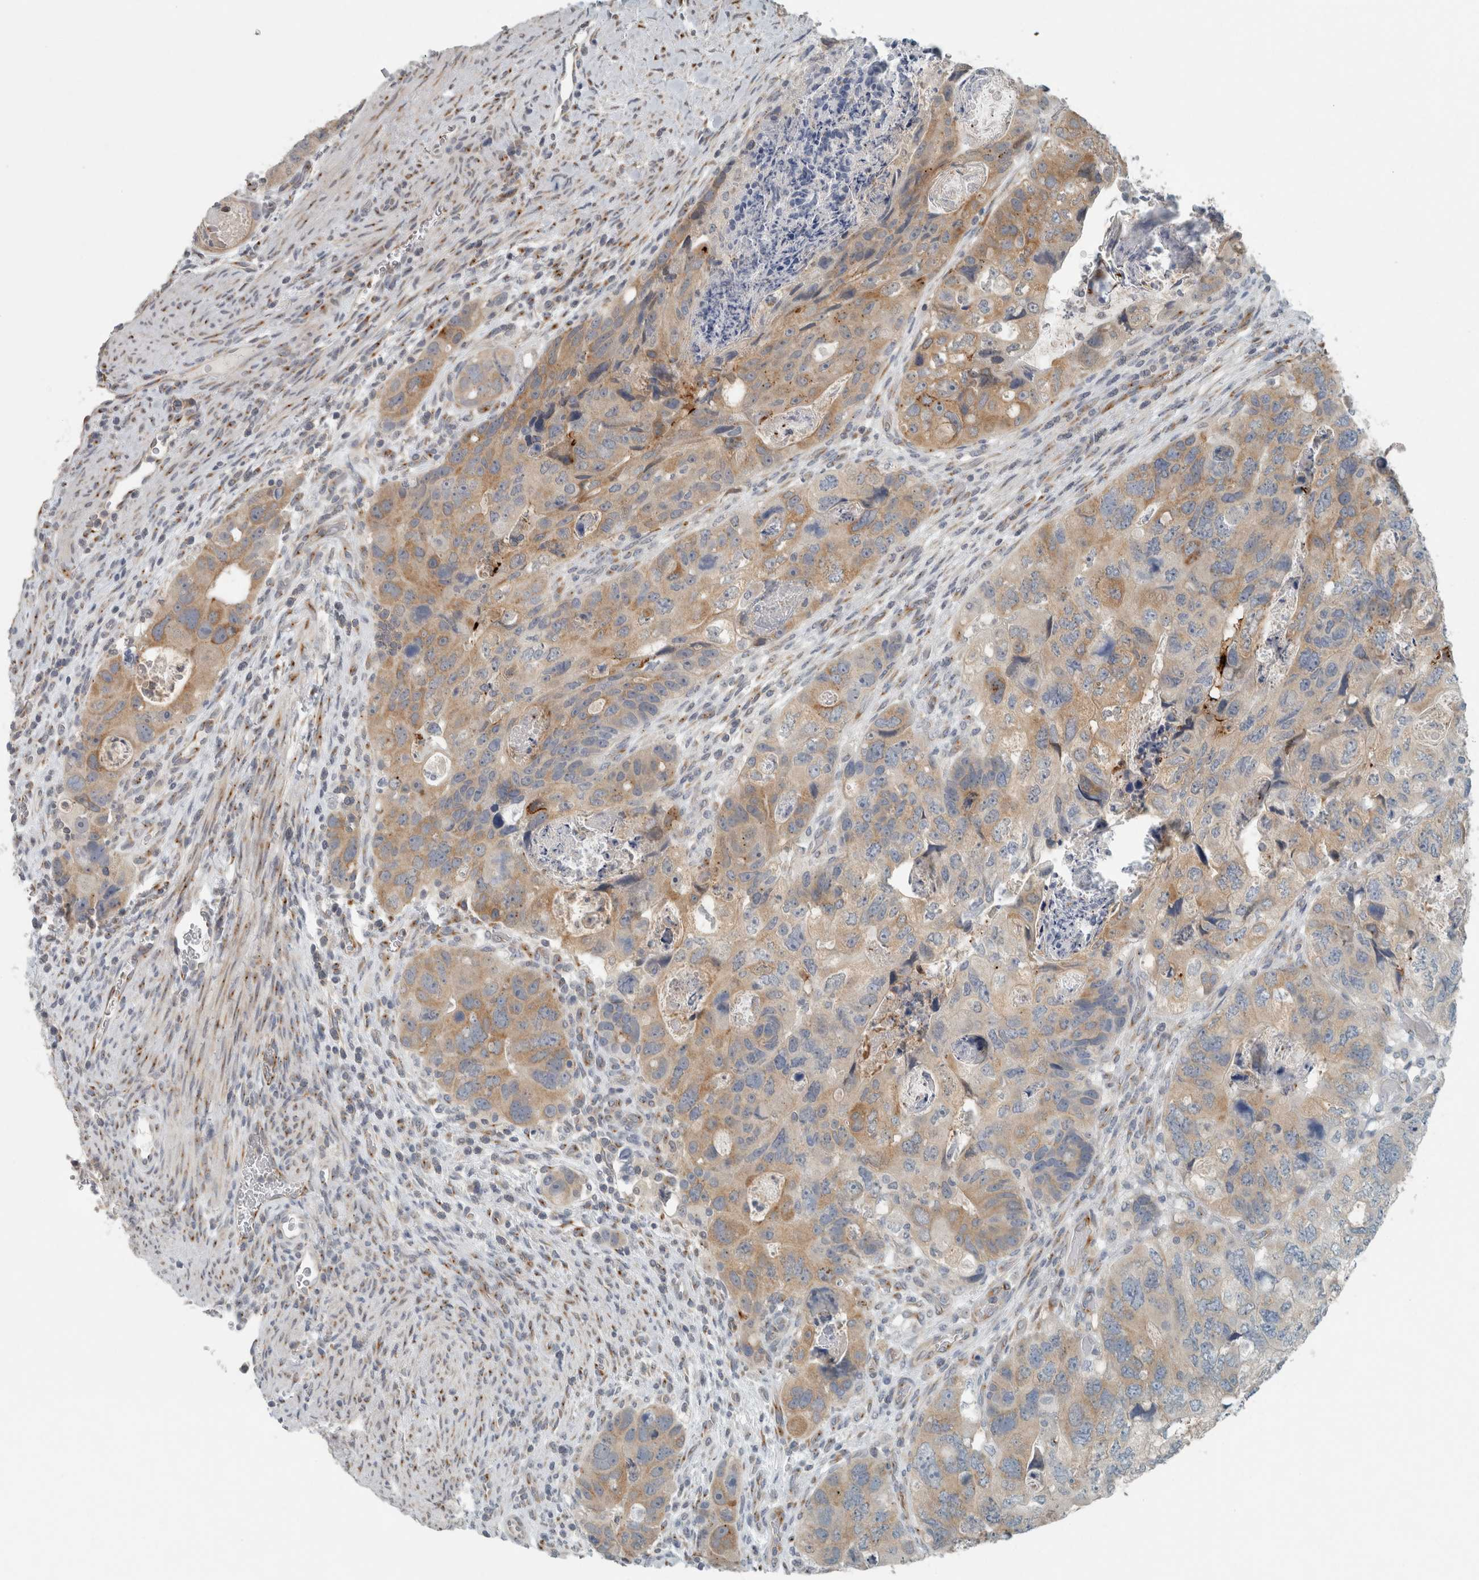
{"staining": {"intensity": "moderate", "quantity": ">75%", "location": "cytoplasmic/membranous"}, "tissue": "colorectal cancer", "cell_type": "Tumor cells", "image_type": "cancer", "snomed": [{"axis": "morphology", "description": "Adenocarcinoma, NOS"}, {"axis": "topography", "description": "Rectum"}], "caption": "Protein staining displays moderate cytoplasmic/membranous expression in about >75% of tumor cells in colorectal cancer (adenocarcinoma).", "gene": "KIF1C", "patient": {"sex": "male", "age": 59}}